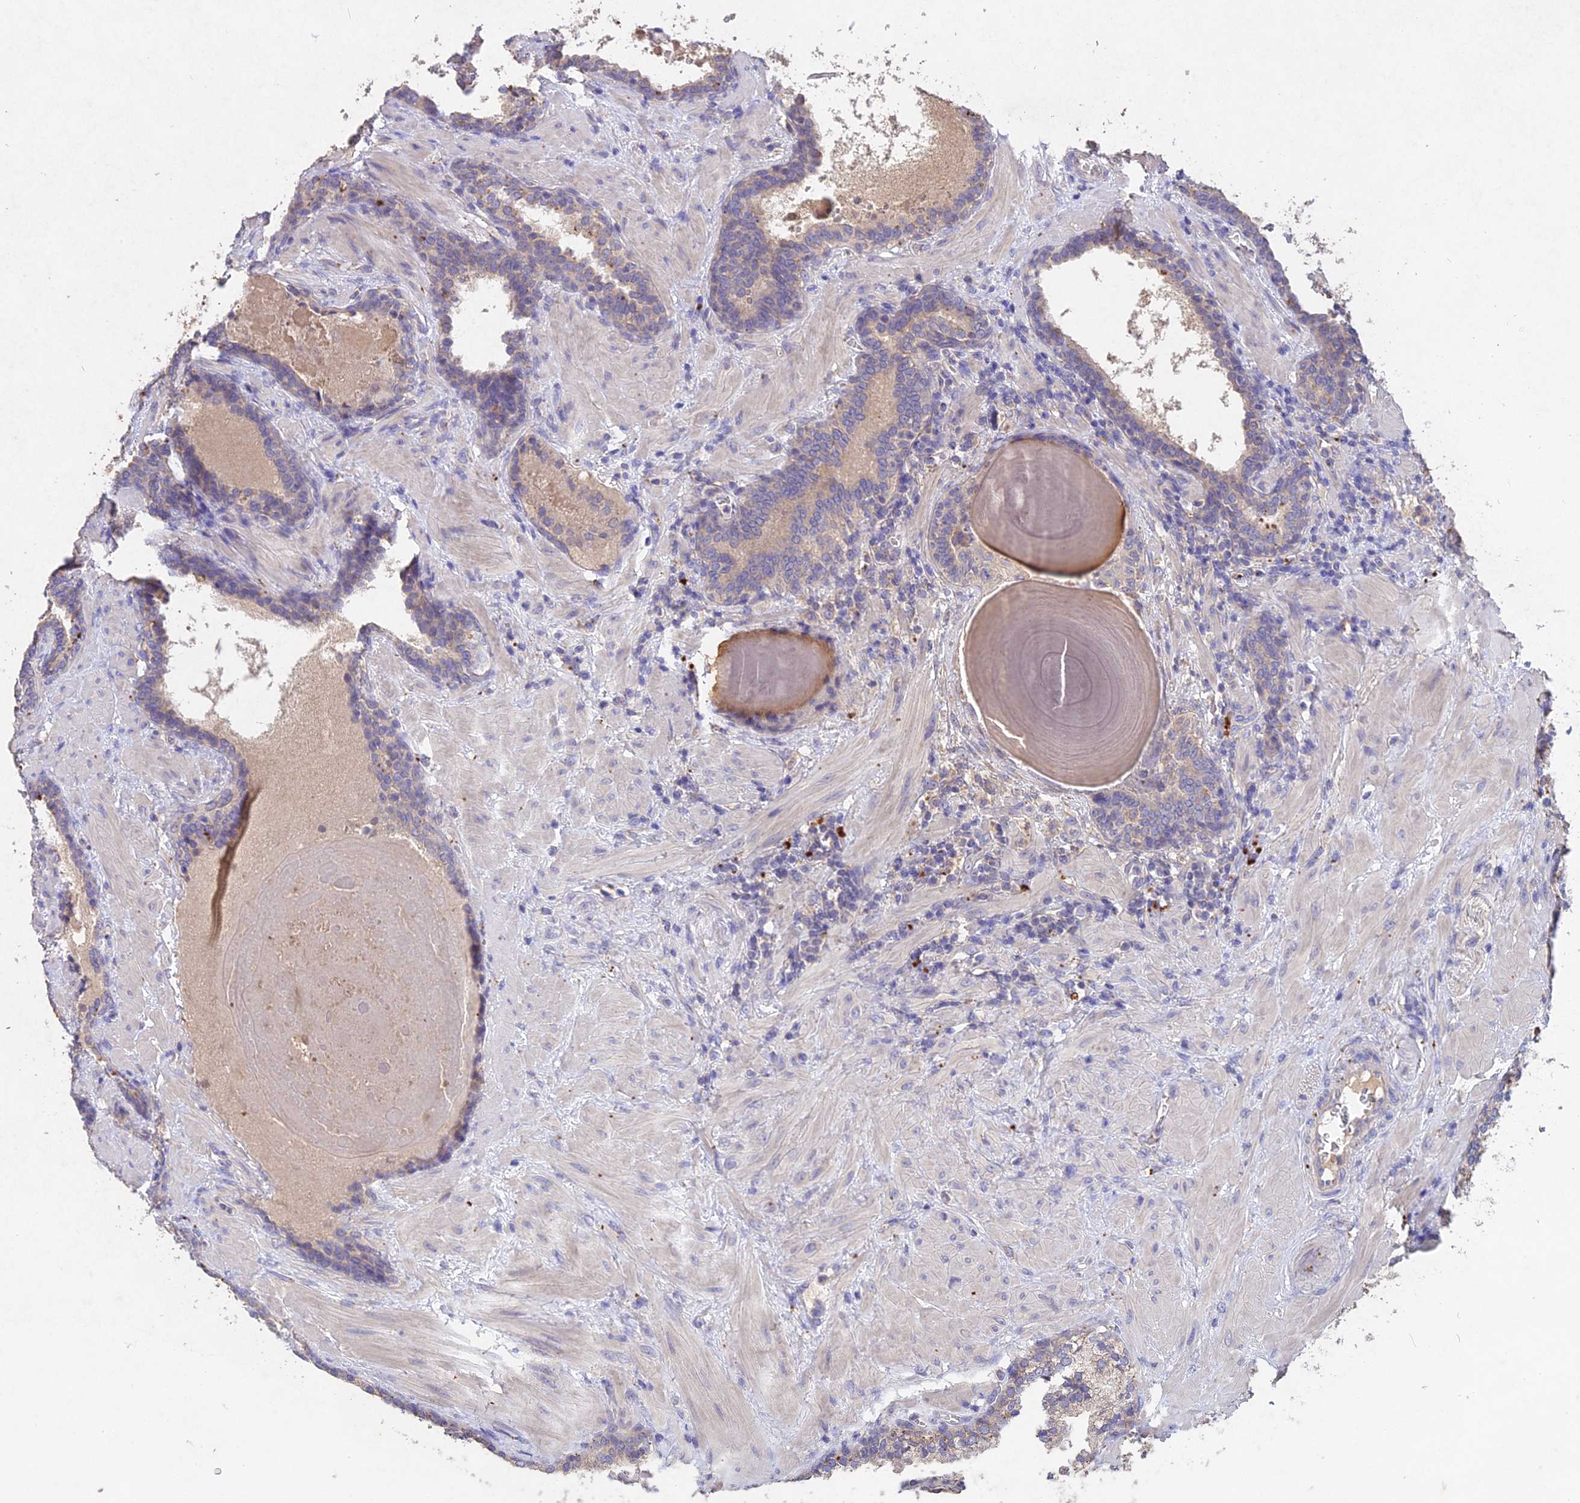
{"staining": {"intensity": "negative", "quantity": "none", "location": "none"}, "tissue": "prostate cancer", "cell_type": "Tumor cells", "image_type": "cancer", "snomed": [{"axis": "morphology", "description": "Adenocarcinoma, Low grade"}, {"axis": "topography", "description": "Prostate"}], "caption": "Low-grade adenocarcinoma (prostate) stained for a protein using immunohistochemistry displays no expression tumor cells.", "gene": "SLC26A4", "patient": {"sex": "male", "age": 60}}